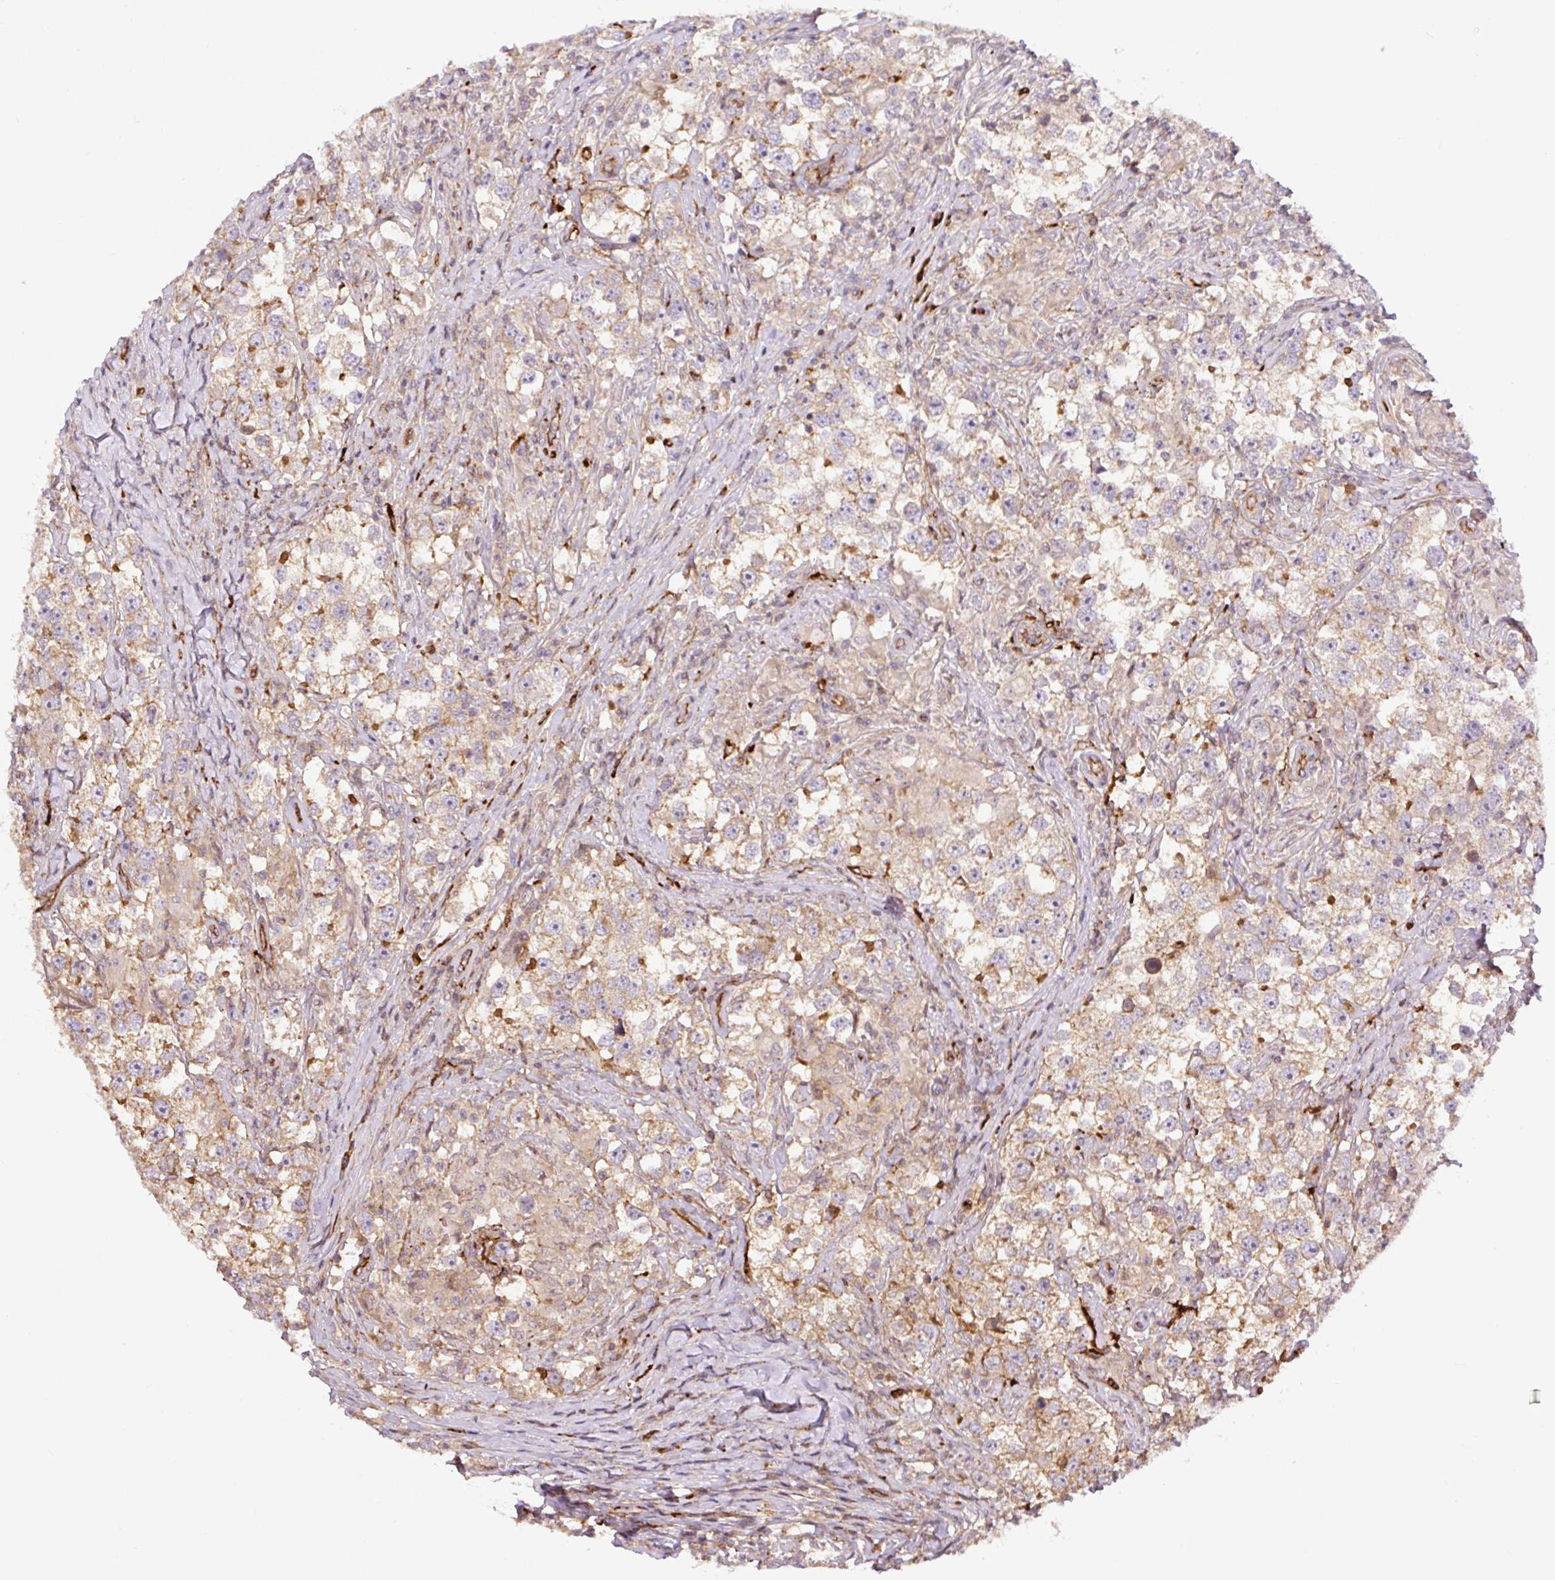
{"staining": {"intensity": "weak", "quantity": "25%-75%", "location": "cytoplasmic/membranous"}, "tissue": "testis cancer", "cell_type": "Tumor cells", "image_type": "cancer", "snomed": [{"axis": "morphology", "description": "Seminoma, NOS"}, {"axis": "topography", "description": "Testis"}], "caption": "Immunohistochemistry image of neoplastic tissue: human testis cancer stained using immunohistochemistry (IHC) reveals low levels of weak protein expression localized specifically in the cytoplasmic/membranous of tumor cells, appearing as a cytoplasmic/membranous brown color.", "gene": "B3GALT5", "patient": {"sex": "male", "age": 46}}